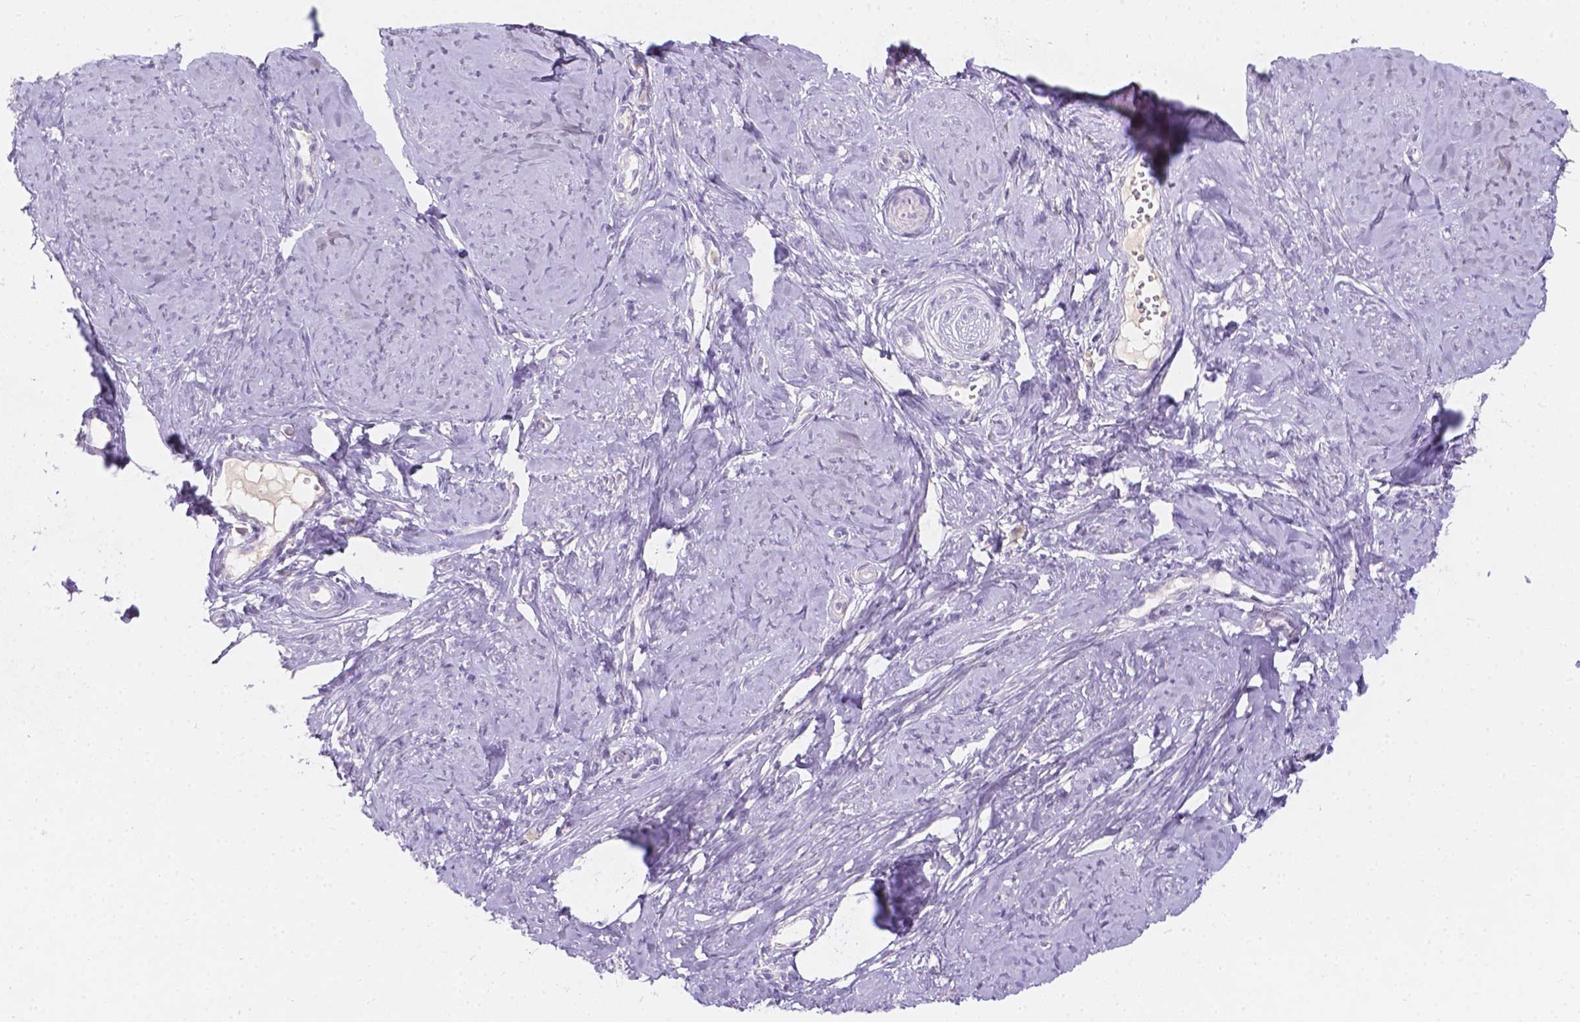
{"staining": {"intensity": "negative", "quantity": "none", "location": "none"}, "tissue": "smooth muscle", "cell_type": "Smooth muscle cells", "image_type": "normal", "snomed": [{"axis": "morphology", "description": "Normal tissue, NOS"}, {"axis": "topography", "description": "Smooth muscle"}], "caption": "Immunohistochemistry histopathology image of unremarkable human smooth muscle stained for a protein (brown), which exhibits no expression in smooth muscle cells.", "gene": "GAL3ST2", "patient": {"sex": "female", "age": 48}}